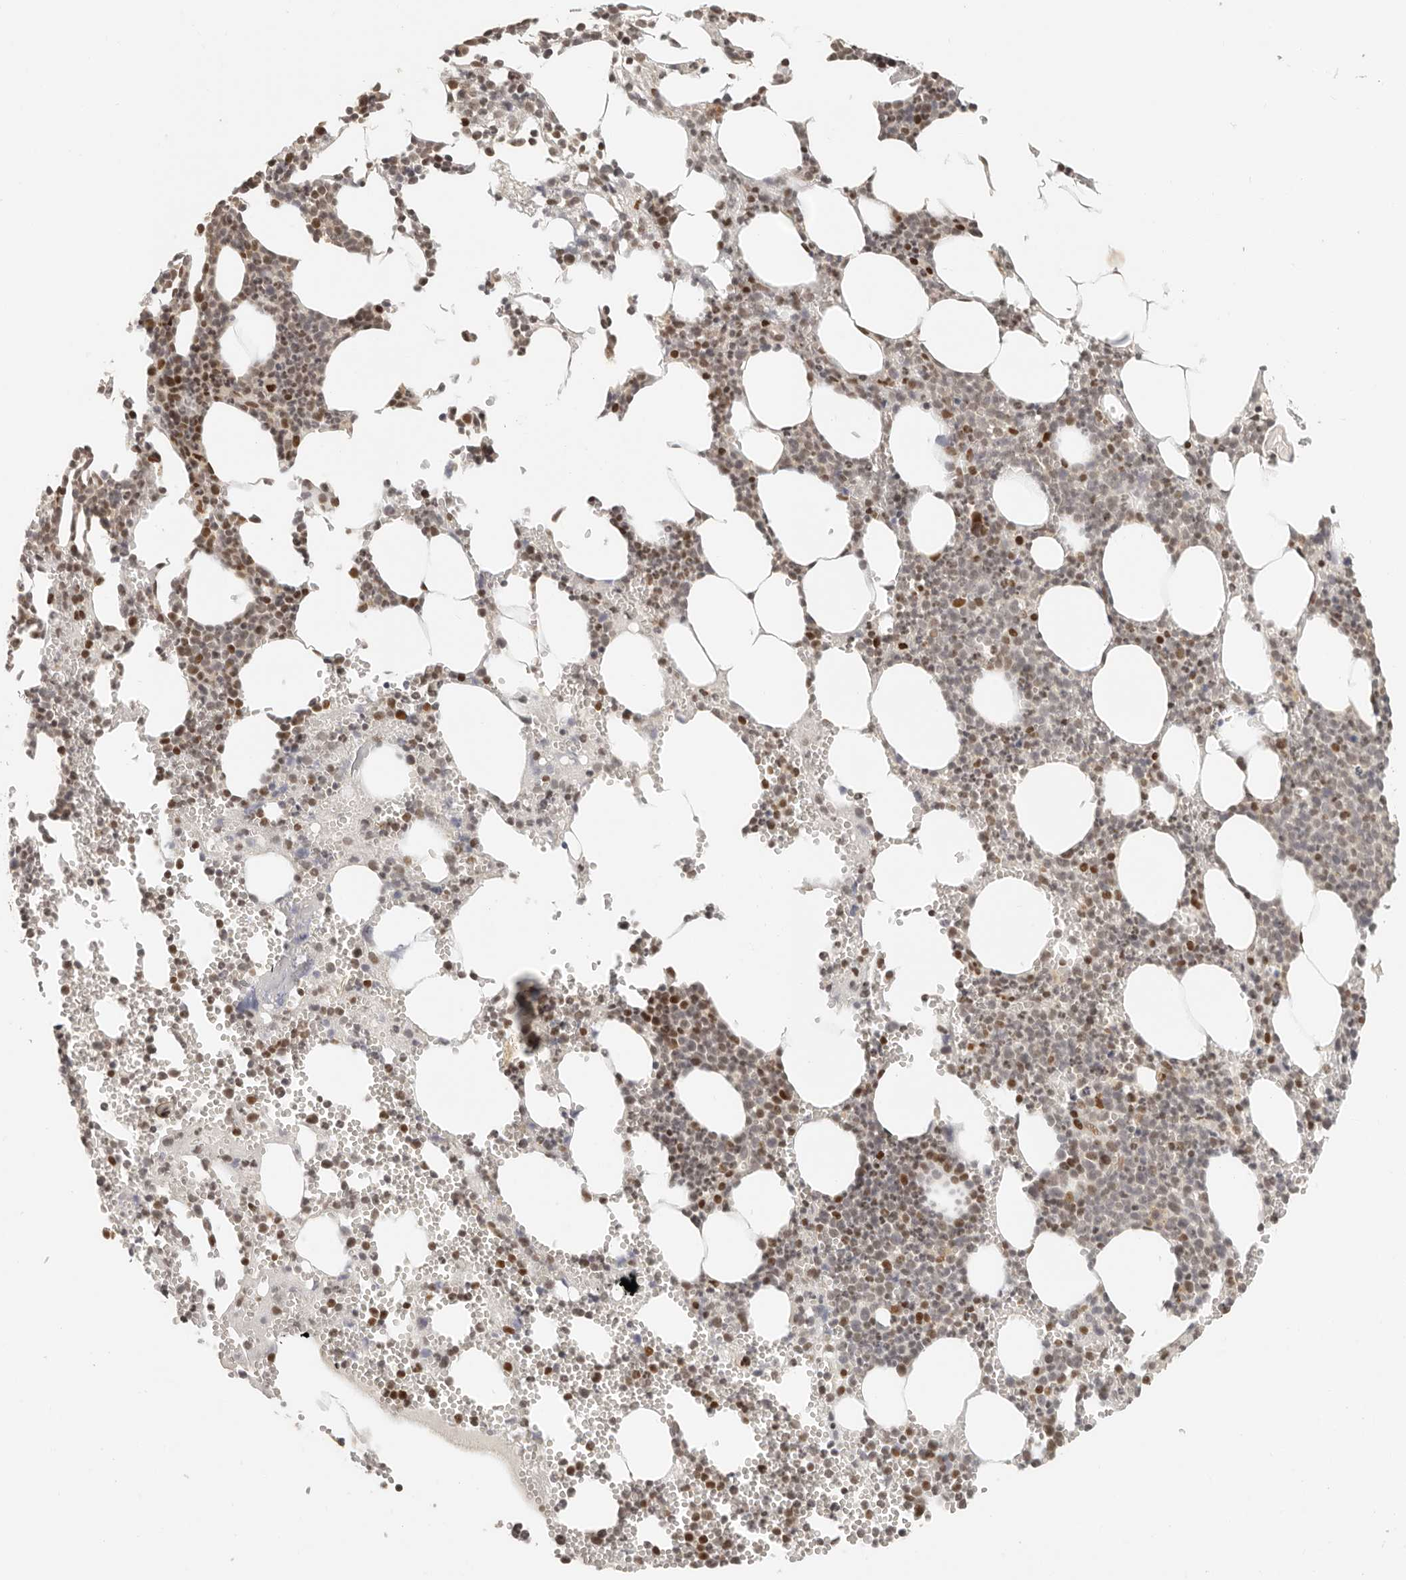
{"staining": {"intensity": "moderate", "quantity": "25%-75%", "location": "nuclear"}, "tissue": "bone marrow", "cell_type": "Hematopoietic cells", "image_type": "normal", "snomed": [{"axis": "morphology", "description": "Normal tissue, NOS"}, {"axis": "topography", "description": "Bone marrow"}], "caption": "High-power microscopy captured an IHC histopathology image of normal bone marrow, revealing moderate nuclear staining in about 25%-75% of hematopoietic cells.", "gene": "GPBP1L1", "patient": {"sex": "female", "age": 67}}